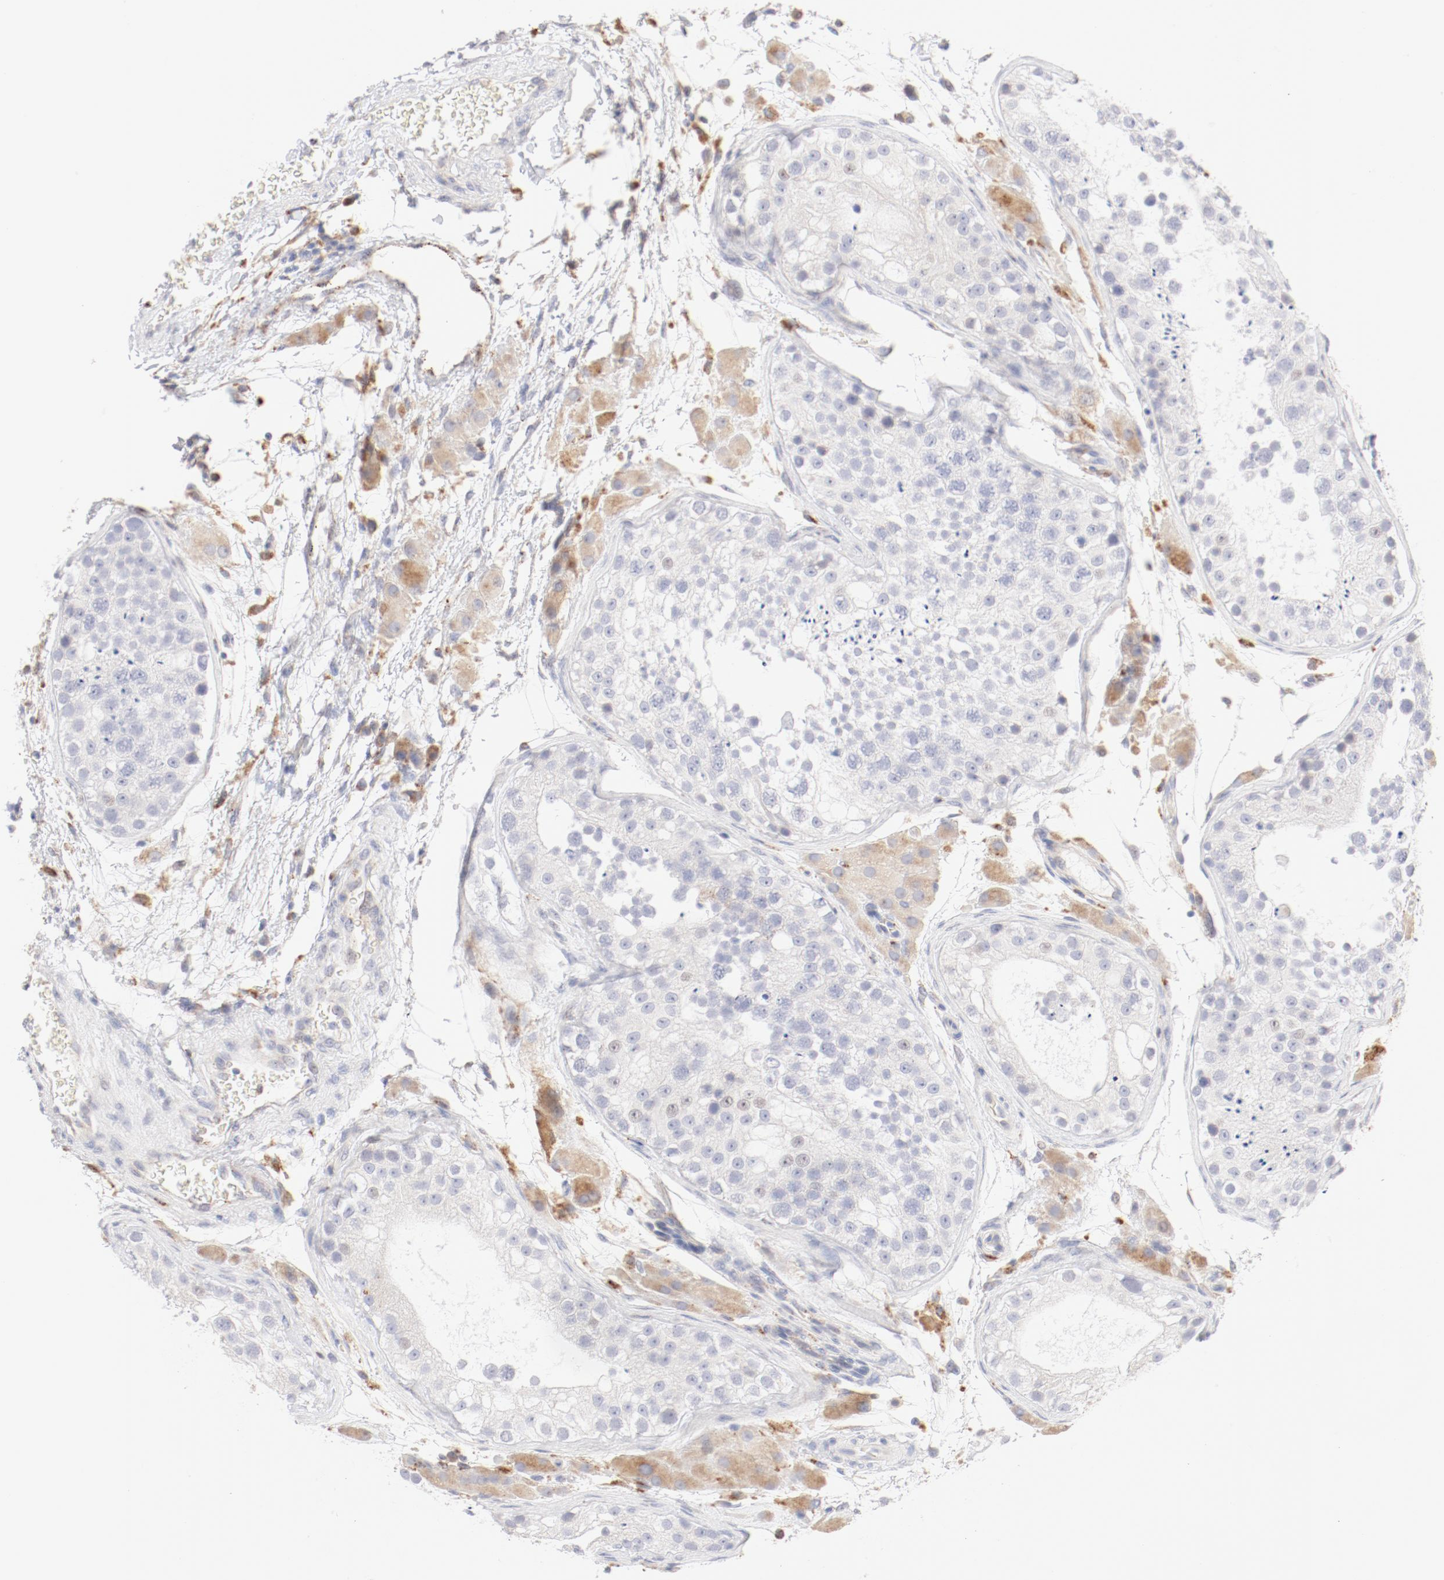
{"staining": {"intensity": "negative", "quantity": "none", "location": "none"}, "tissue": "testis", "cell_type": "Cells in seminiferous ducts", "image_type": "normal", "snomed": [{"axis": "morphology", "description": "Normal tissue, NOS"}, {"axis": "topography", "description": "Testis"}], "caption": "Immunohistochemistry (IHC) of unremarkable testis exhibits no expression in cells in seminiferous ducts. (DAB (3,3'-diaminobenzidine) immunohistochemistry (IHC) with hematoxylin counter stain).", "gene": "CTSH", "patient": {"sex": "male", "age": 26}}